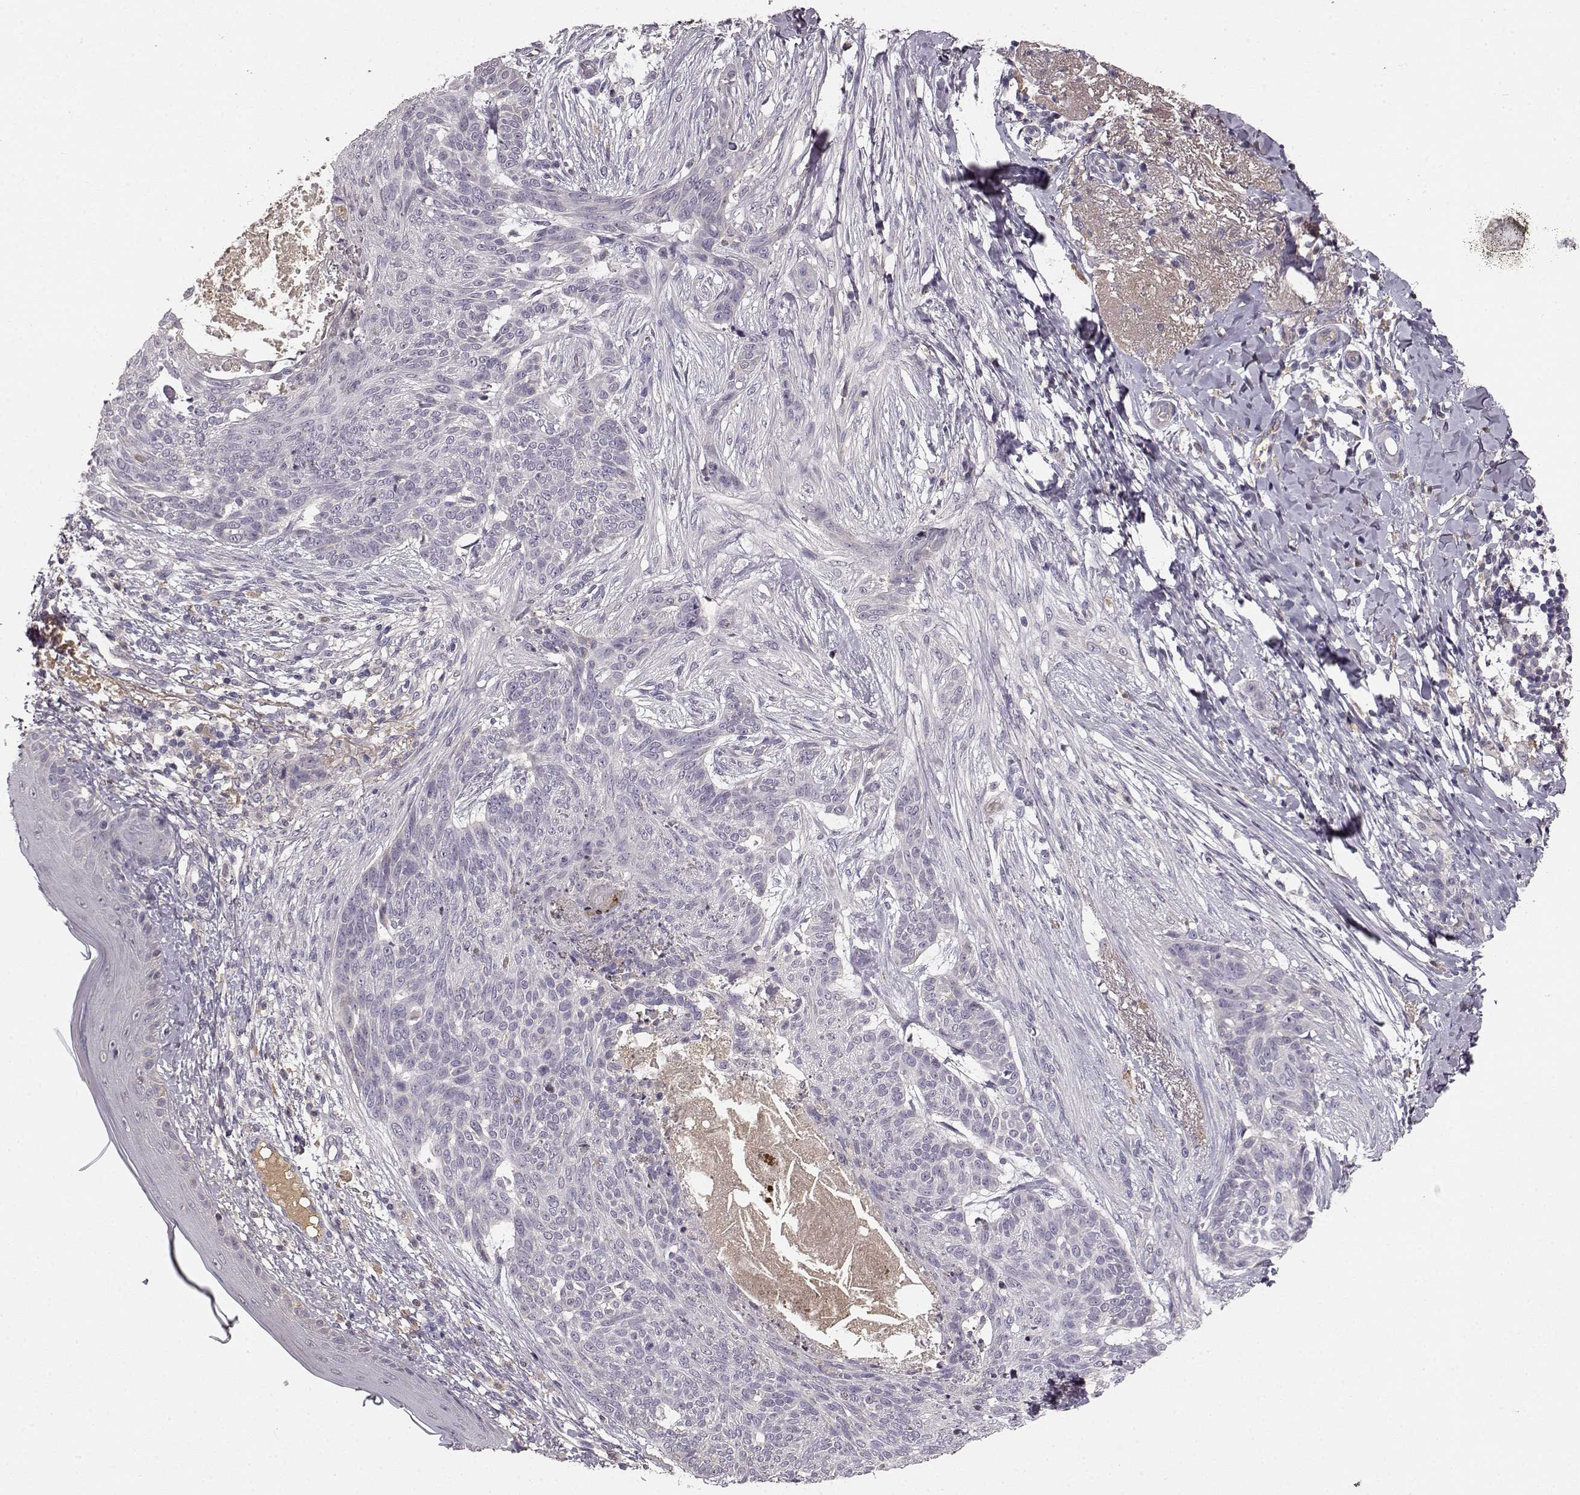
{"staining": {"intensity": "negative", "quantity": "none", "location": "none"}, "tissue": "skin cancer", "cell_type": "Tumor cells", "image_type": "cancer", "snomed": [{"axis": "morphology", "description": "Normal tissue, NOS"}, {"axis": "morphology", "description": "Basal cell carcinoma"}, {"axis": "topography", "description": "Skin"}], "caption": "DAB immunohistochemical staining of human skin cancer demonstrates no significant staining in tumor cells. The staining is performed using DAB (3,3'-diaminobenzidine) brown chromogen with nuclei counter-stained in using hematoxylin.", "gene": "YJEFN3", "patient": {"sex": "male", "age": 84}}